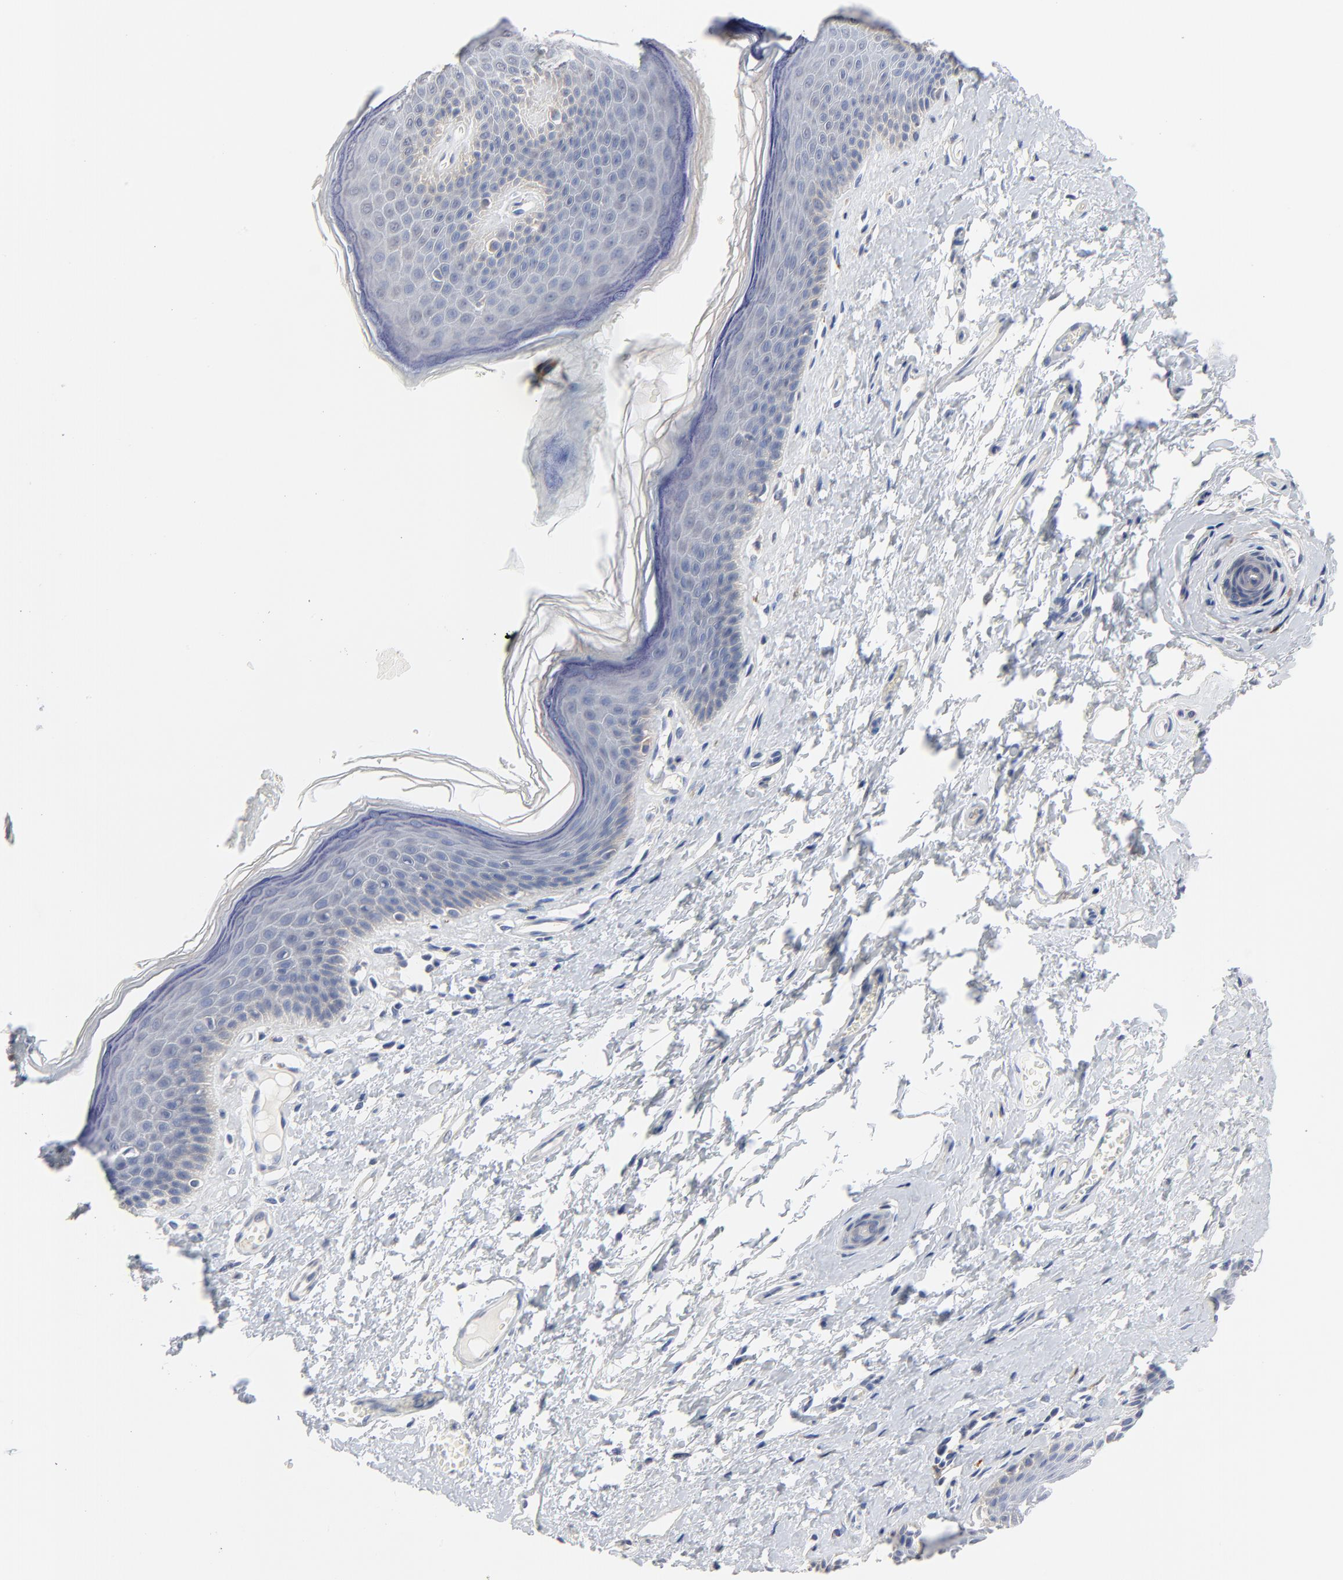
{"staining": {"intensity": "negative", "quantity": "none", "location": "none"}, "tissue": "skin", "cell_type": "Epidermal cells", "image_type": "normal", "snomed": [{"axis": "morphology", "description": "Normal tissue, NOS"}, {"axis": "morphology", "description": "Inflammation, NOS"}, {"axis": "topography", "description": "Vulva"}], "caption": "Skin stained for a protein using immunohistochemistry (IHC) exhibits no positivity epidermal cells.", "gene": "FBXL5", "patient": {"sex": "female", "age": 84}}